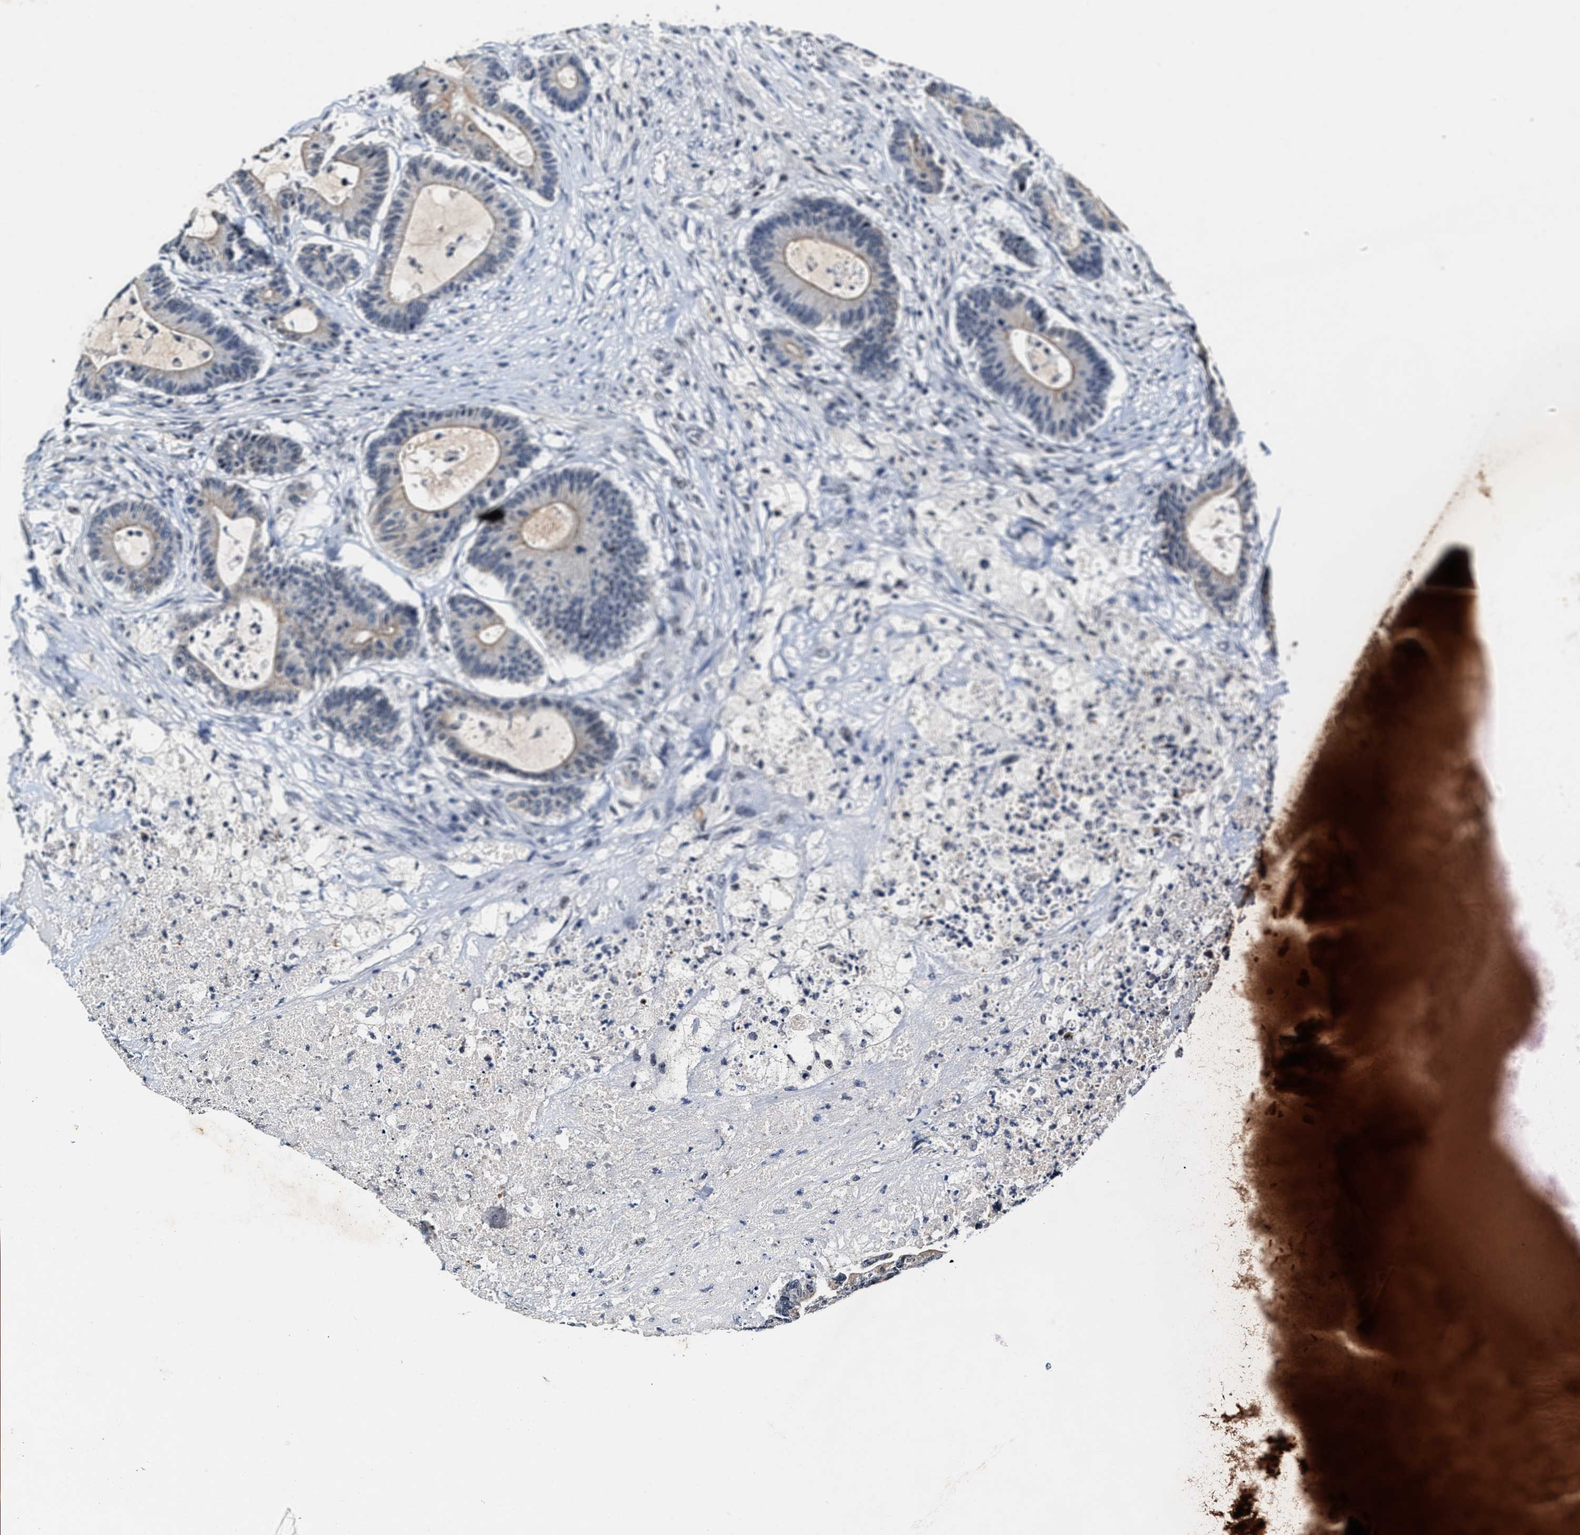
{"staining": {"intensity": "weak", "quantity": "25%-75%", "location": "cytoplasmic/membranous"}, "tissue": "colorectal cancer", "cell_type": "Tumor cells", "image_type": "cancer", "snomed": [{"axis": "morphology", "description": "Adenocarcinoma, NOS"}, {"axis": "topography", "description": "Colon"}], "caption": "Immunohistochemical staining of human colorectal cancer (adenocarcinoma) shows low levels of weak cytoplasmic/membranous protein staining in approximately 25%-75% of tumor cells. Using DAB (3,3'-diaminobenzidine) (brown) and hematoxylin (blue) stains, captured at high magnification using brightfield microscopy.", "gene": "INIP", "patient": {"sex": "female", "age": 84}}